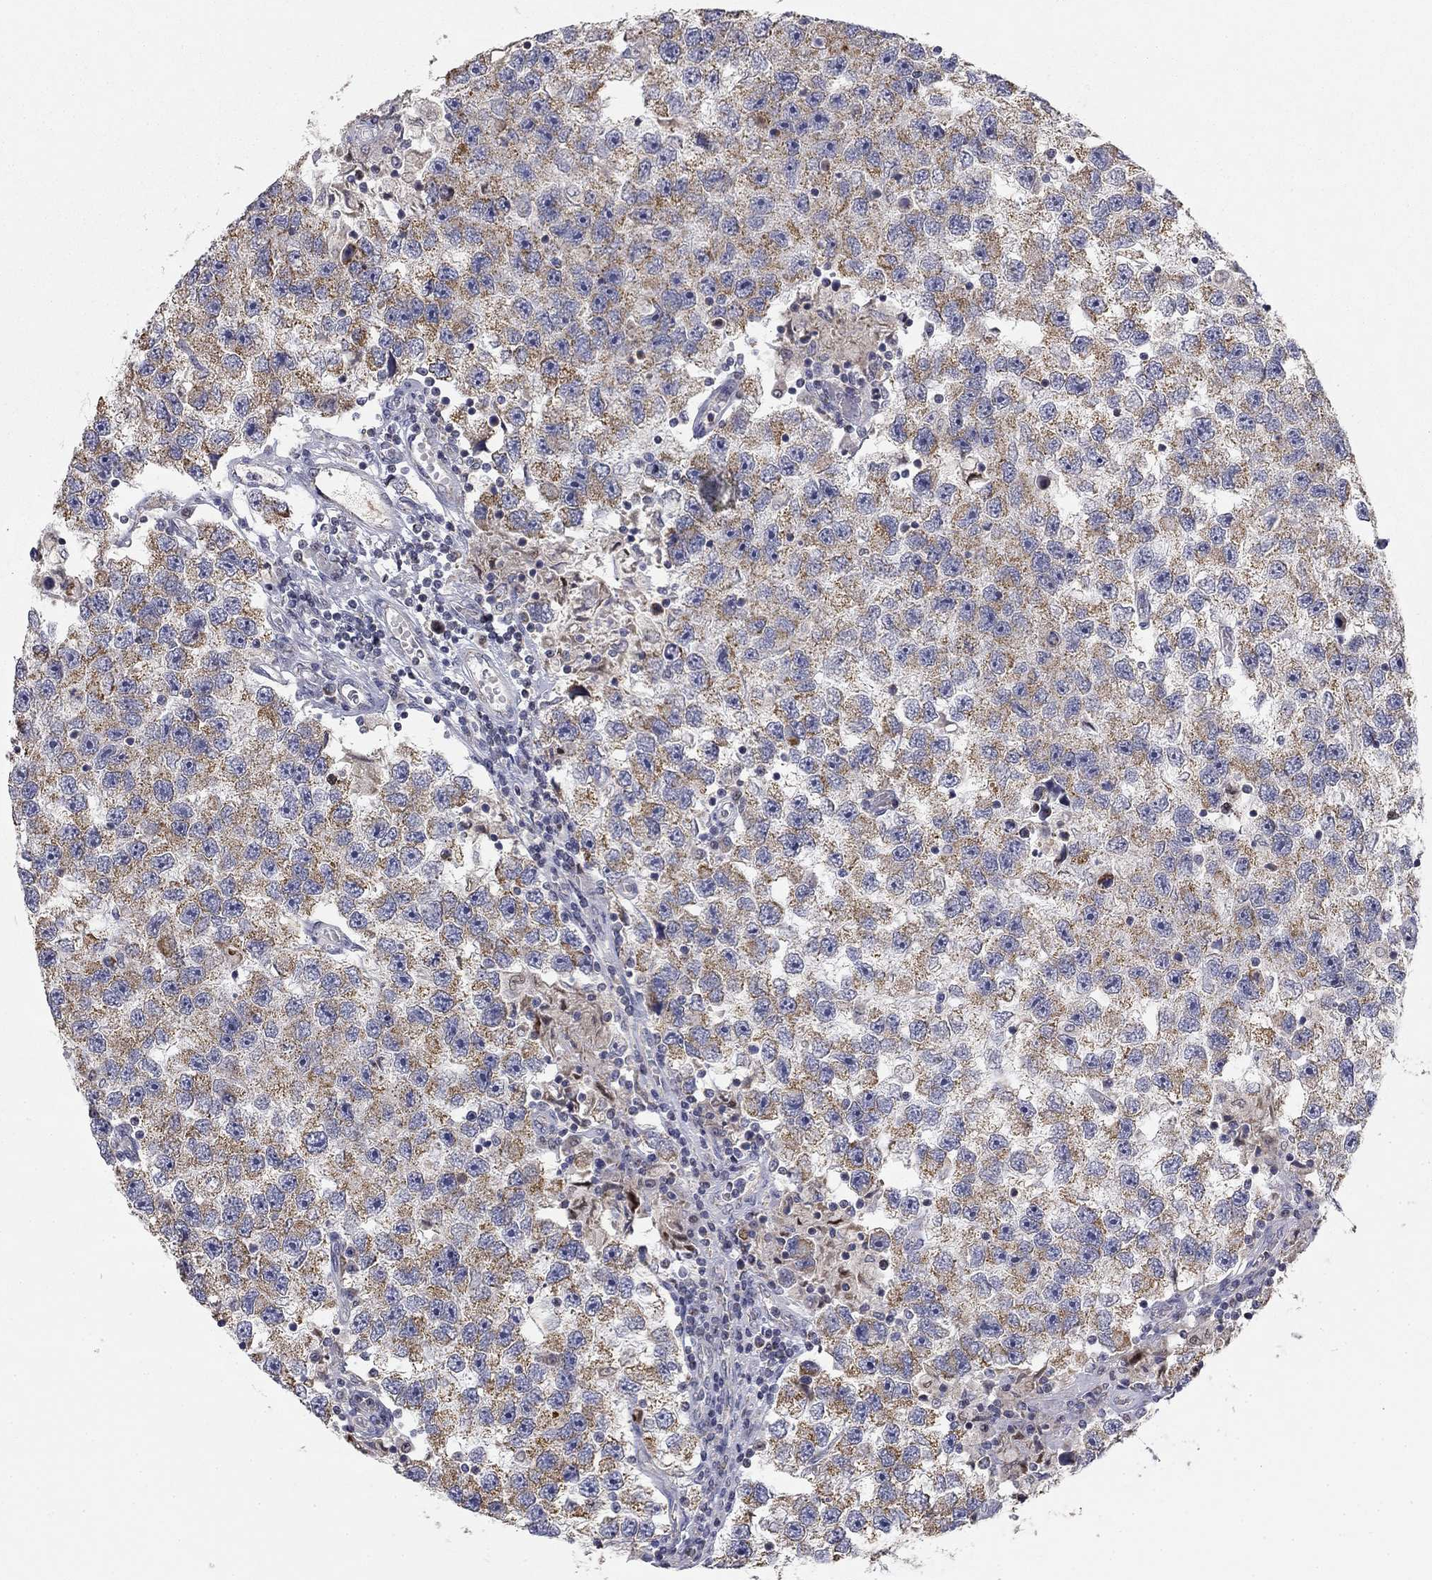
{"staining": {"intensity": "moderate", "quantity": "25%-75%", "location": "cytoplasmic/membranous"}, "tissue": "testis cancer", "cell_type": "Tumor cells", "image_type": "cancer", "snomed": [{"axis": "morphology", "description": "Seminoma, NOS"}, {"axis": "topography", "description": "Testis"}], "caption": "This is an image of IHC staining of testis seminoma, which shows moderate expression in the cytoplasmic/membranous of tumor cells.", "gene": "SLC2A9", "patient": {"sex": "male", "age": 26}}